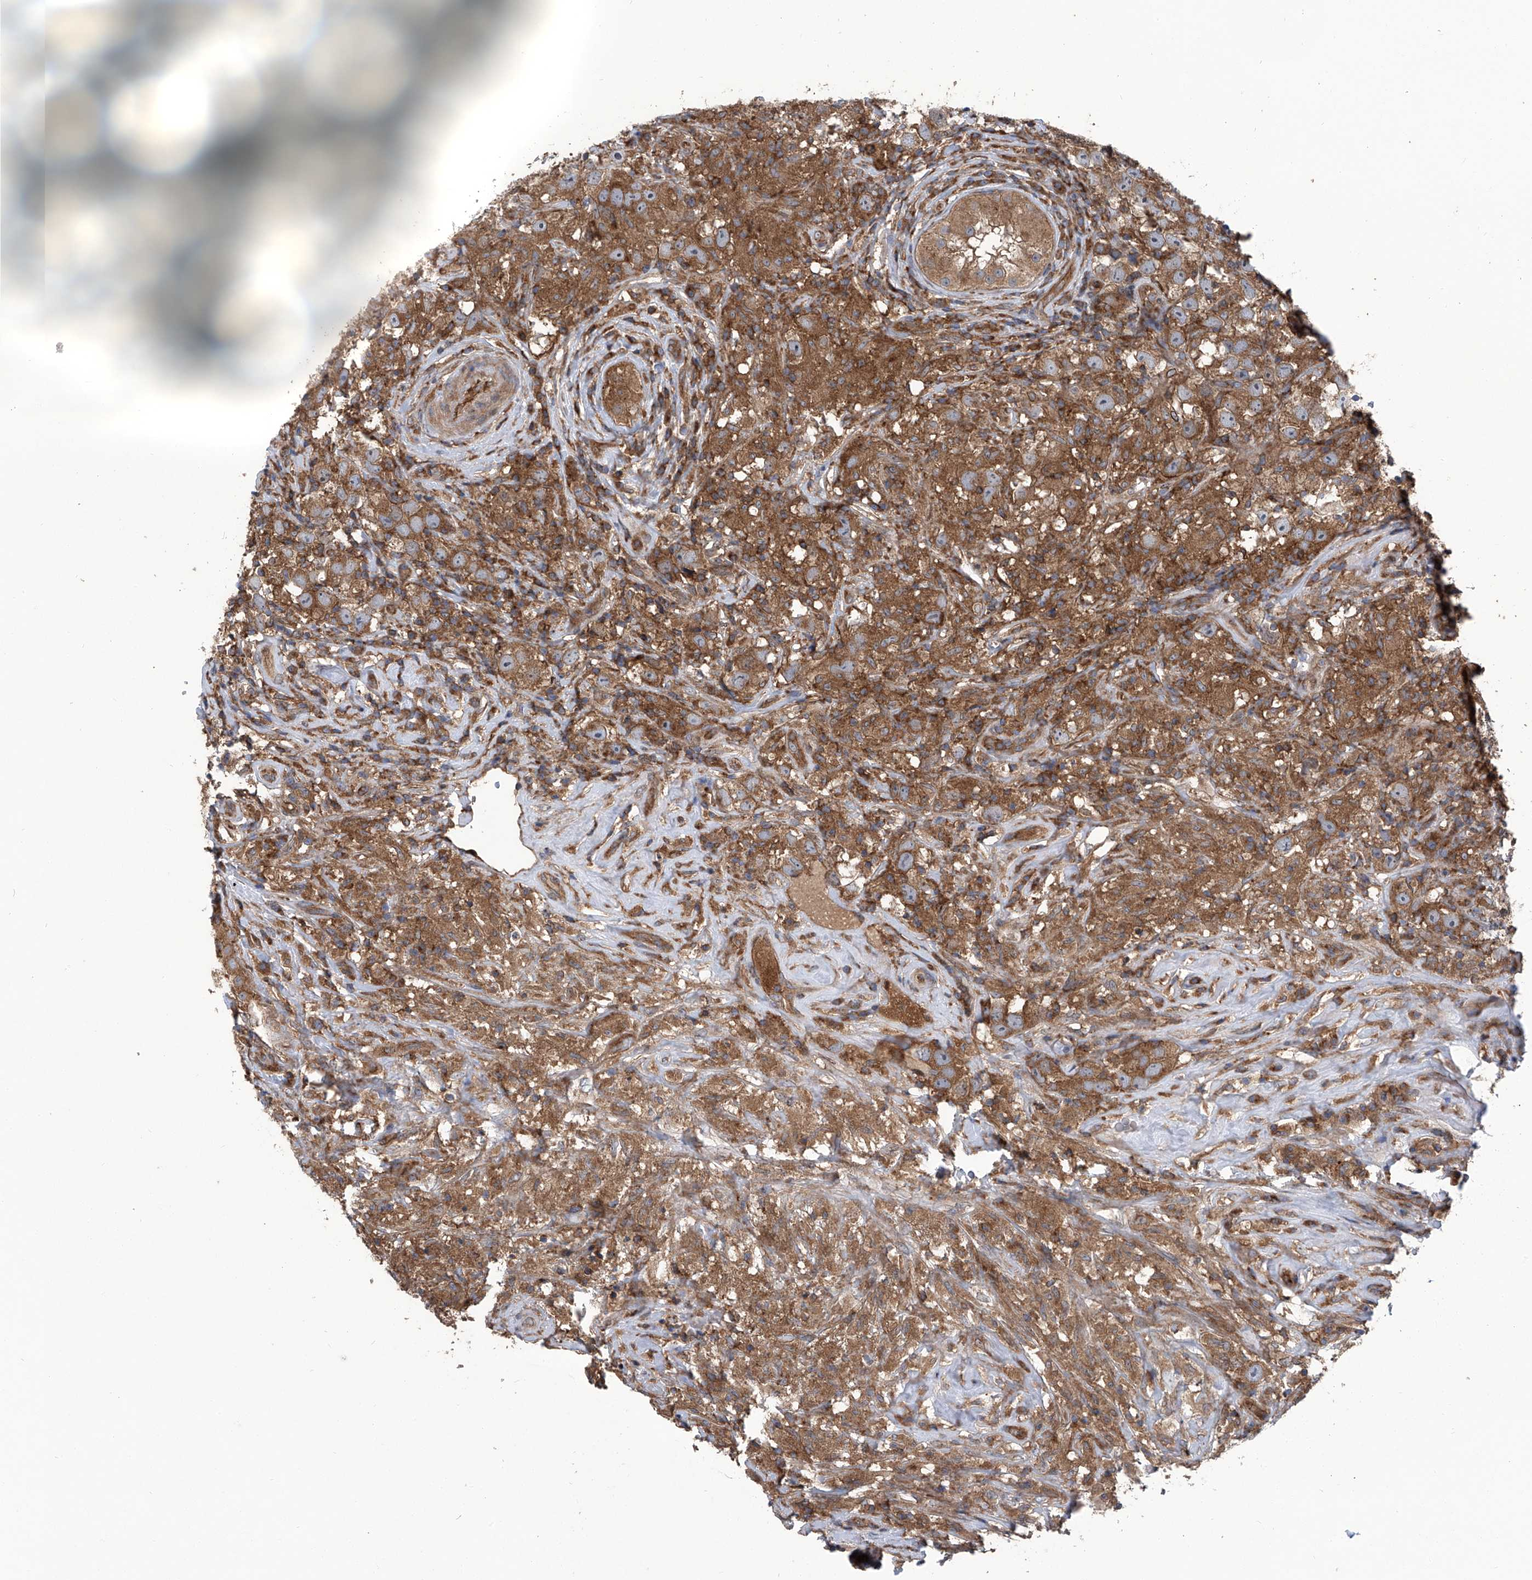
{"staining": {"intensity": "strong", "quantity": ">75%", "location": "cytoplasmic/membranous"}, "tissue": "testis cancer", "cell_type": "Tumor cells", "image_type": "cancer", "snomed": [{"axis": "morphology", "description": "Seminoma, NOS"}, {"axis": "topography", "description": "Testis"}], "caption": "Seminoma (testis) was stained to show a protein in brown. There is high levels of strong cytoplasmic/membranous expression in approximately >75% of tumor cells. (IHC, brightfield microscopy, high magnification).", "gene": "SMAP1", "patient": {"sex": "male", "age": 49}}